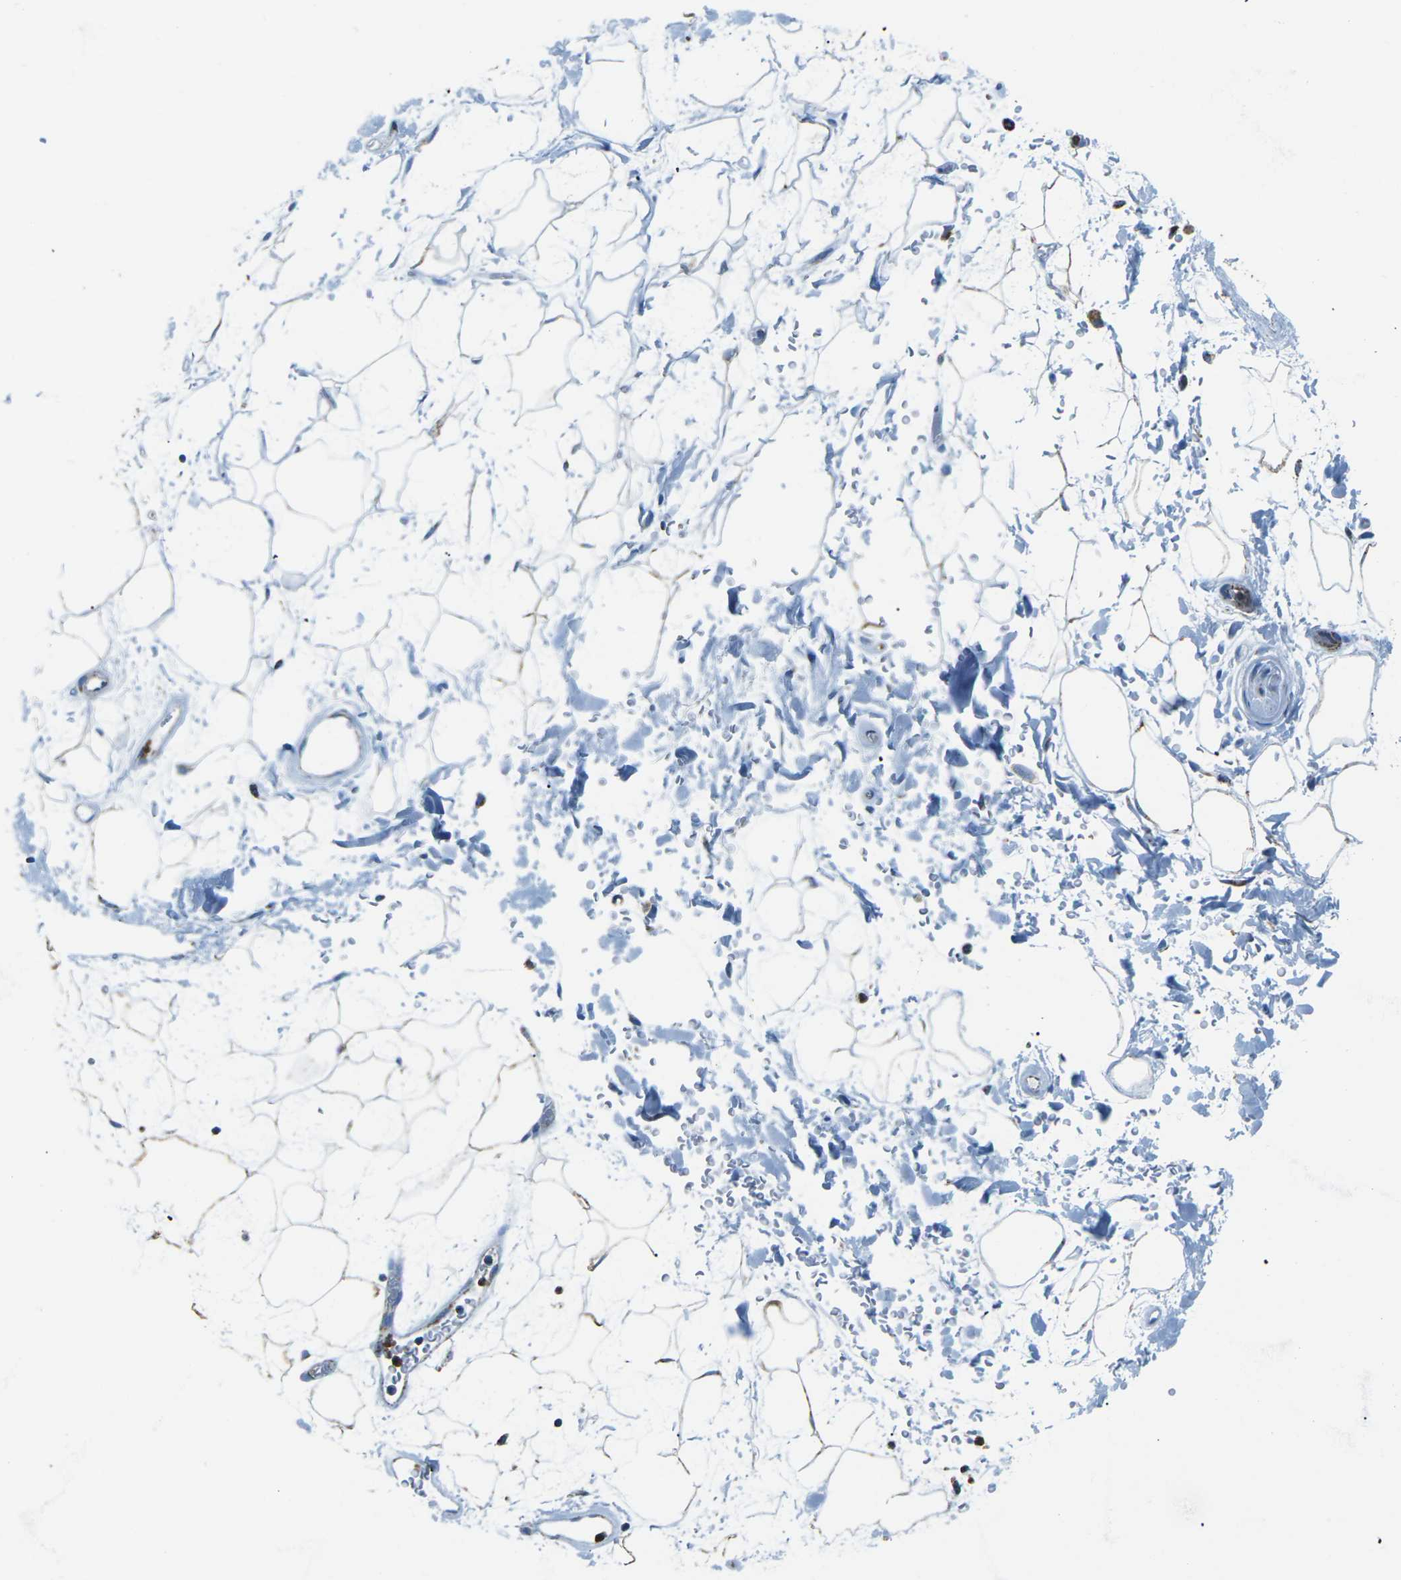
{"staining": {"intensity": "weak", "quantity": "25%-75%", "location": "cytoplasmic/membranous"}, "tissue": "adipose tissue", "cell_type": "Adipocytes", "image_type": "normal", "snomed": [{"axis": "morphology", "description": "Normal tissue, NOS"}, {"axis": "topography", "description": "Soft tissue"}], "caption": "Immunohistochemical staining of benign human adipose tissue exhibits 25%-75% levels of weak cytoplasmic/membranous protein expression in about 25%-75% of adipocytes. (IHC, brightfield microscopy, high magnification).", "gene": "COX6C", "patient": {"sex": "male", "age": 72}}